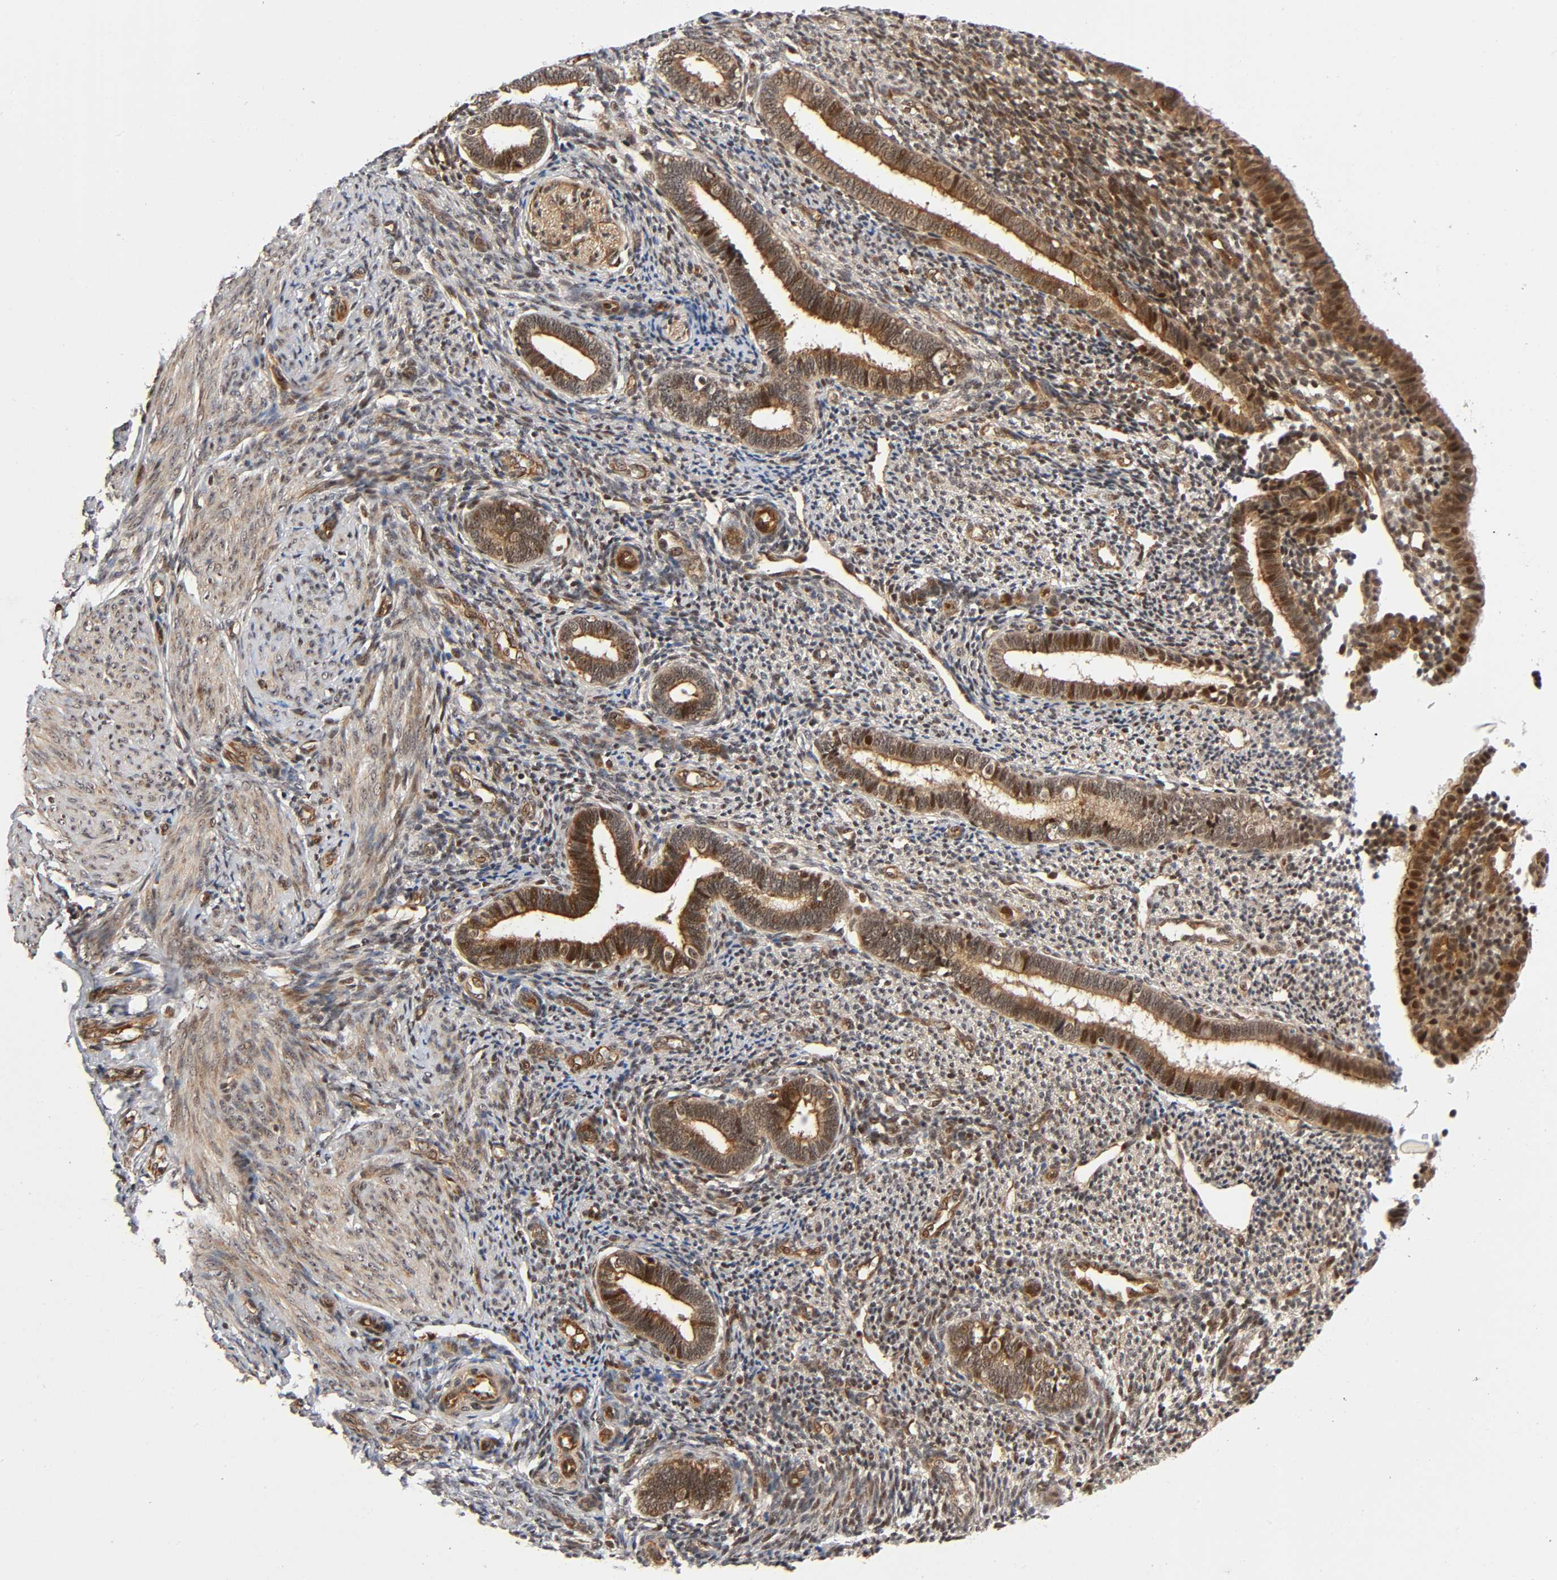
{"staining": {"intensity": "moderate", "quantity": ">75%", "location": "cytoplasmic/membranous,nuclear"}, "tissue": "endometrium", "cell_type": "Cells in endometrial stroma", "image_type": "normal", "snomed": [{"axis": "morphology", "description": "Normal tissue, NOS"}, {"axis": "topography", "description": "Endometrium"}], "caption": "A brown stain labels moderate cytoplasmic/membranous,nuclear staining of a protein in cells in endometrial stroma of normal human endometrium. The staining was performed using DAB (3,3'-diaminobenzidine) to visualize the protein expression in brown, while the nuclei were stained in blue with hematoxylin (Magnification: 20x).", "gene": "IQCJ", "patient": {"sex": "female", "age": 27}}